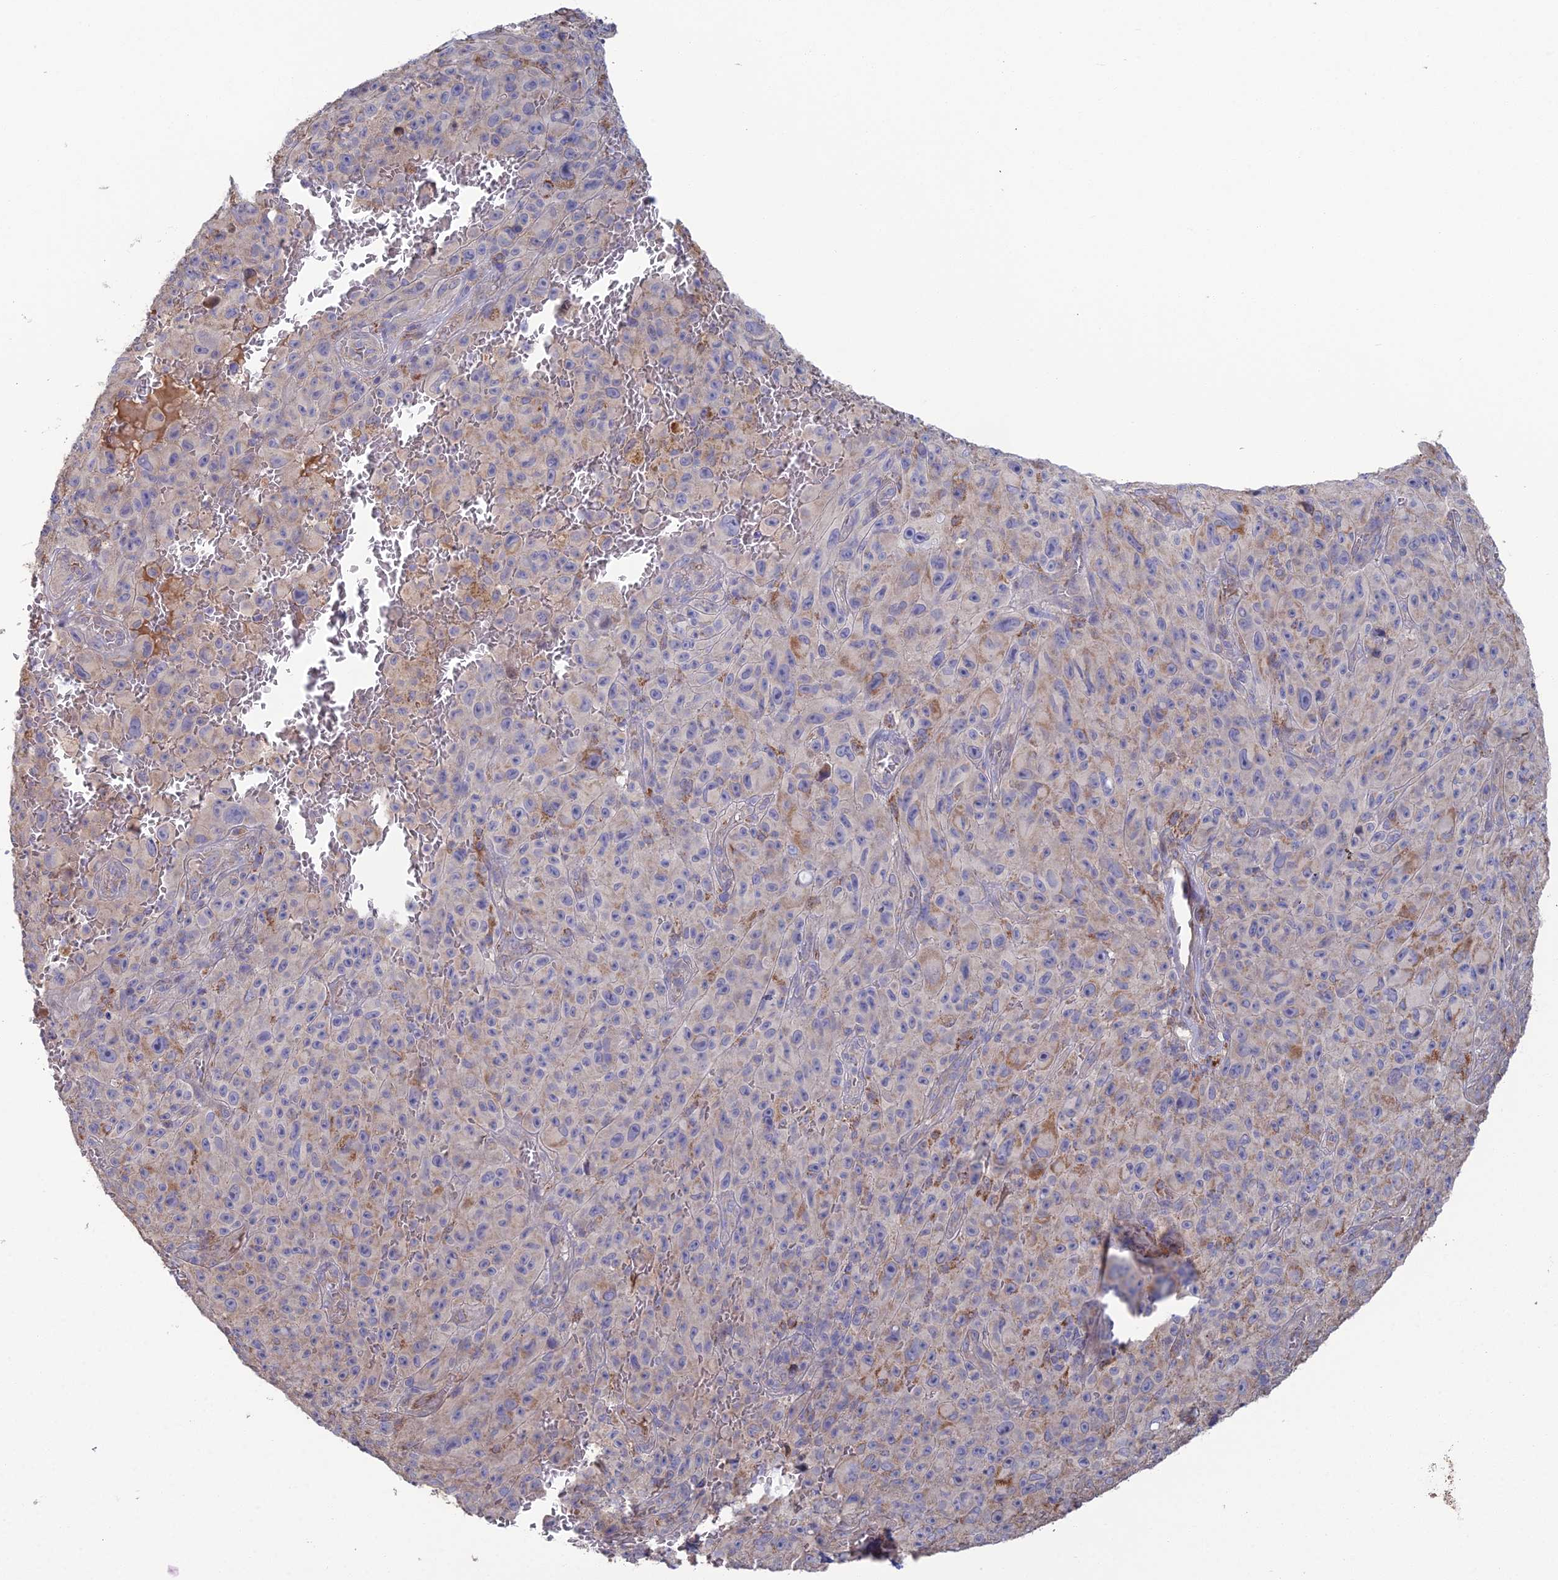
{"staining": {"intensity": "weak", "quantity": "25%-75%", "location": "cytoplasmic/membranous"}, "tissue": "melanoma", "cell_type": "Tumor cells", "image_type": "cancer", "snomed": [{"axis": "morphology", "description": "Malignant melanoma, NOS"}, {"axis": "topography", "description": "Skin"}], "caption": "Malignant melanoma stained with a protein marker reveals weak staining in tumor cells.", "gene": "ARL16", "patient": {"sex": "female", "age": 82}}